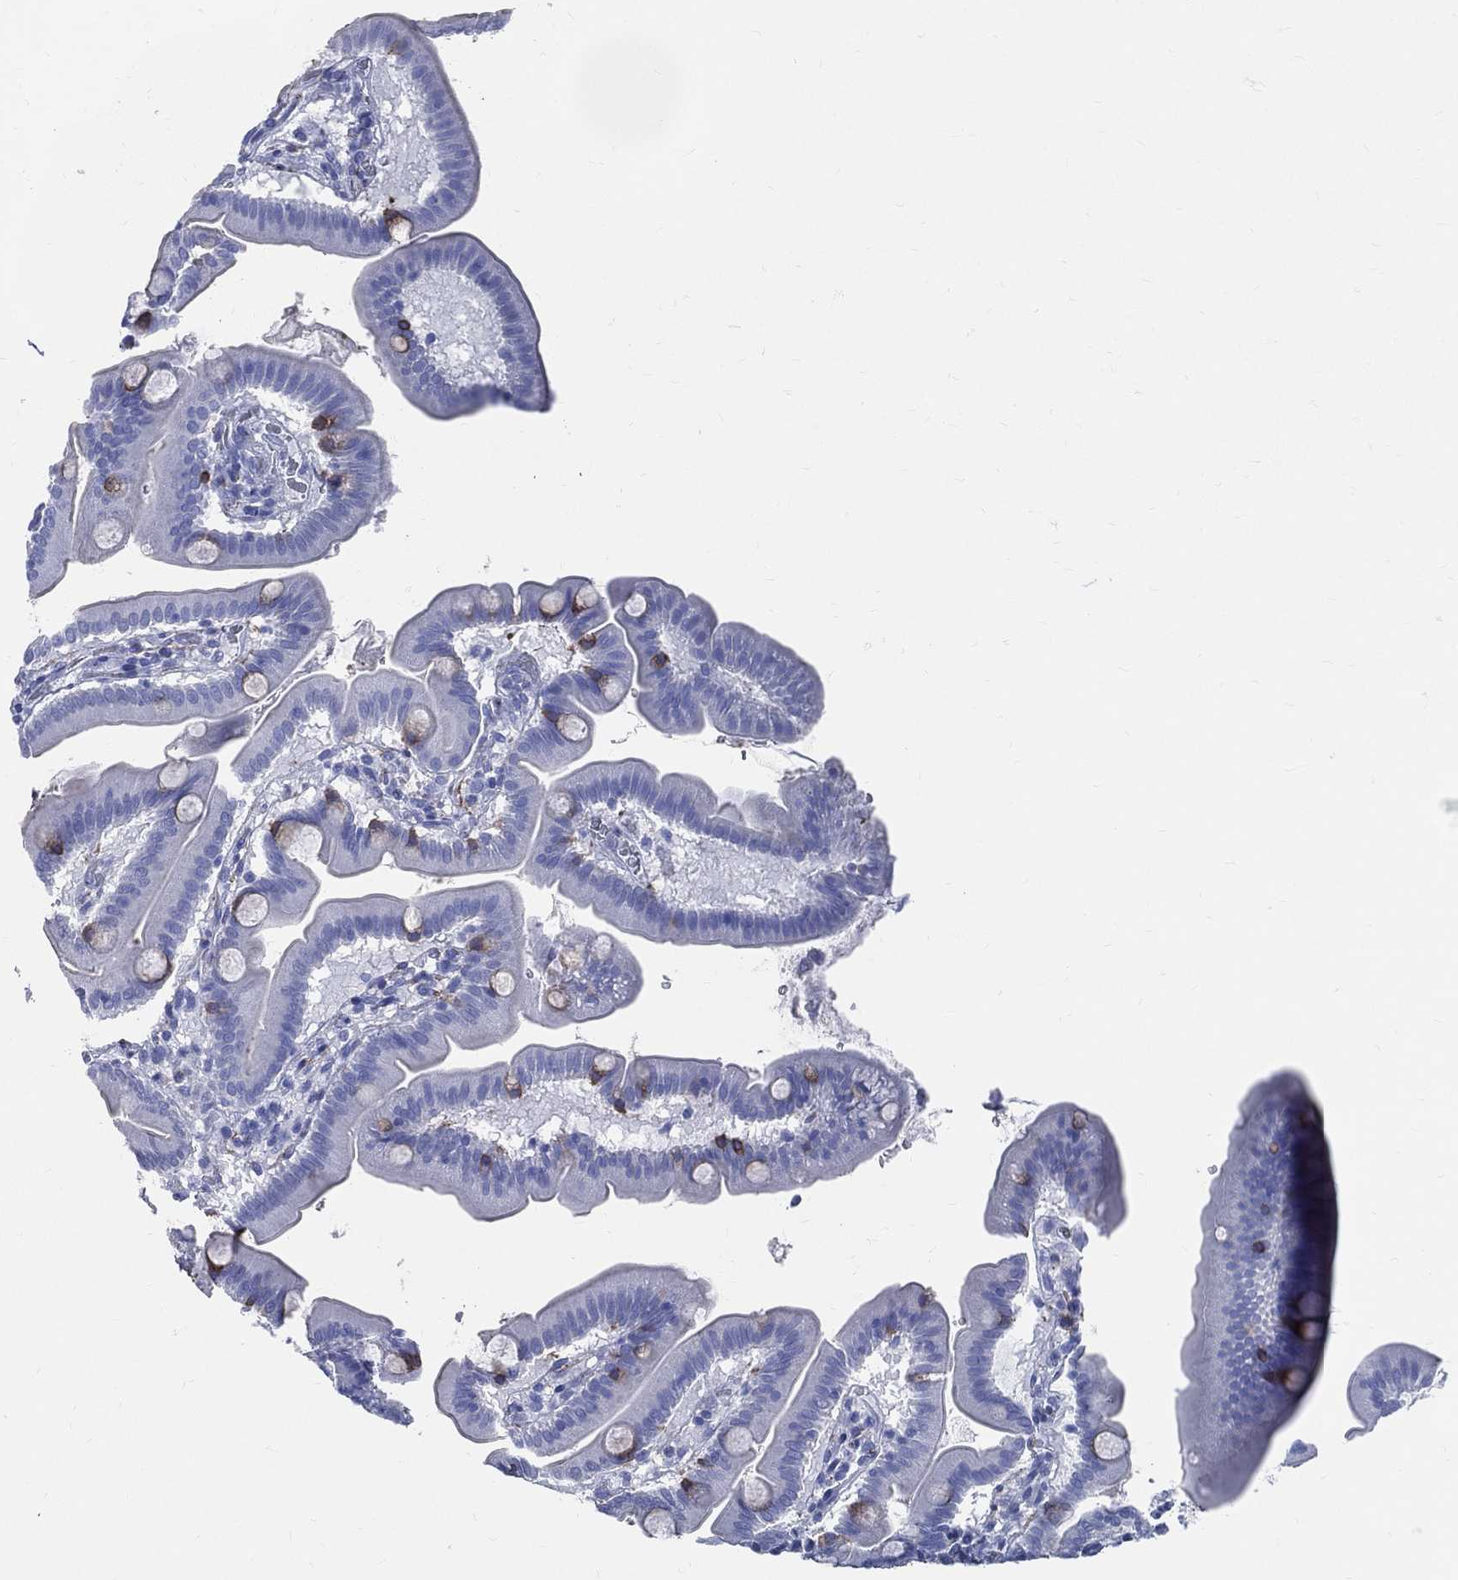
{"staining": {"intensity": "moderate", "quantity": "<25%", "location": "cytoplasmic/membranous"}, "tissue": "duodenum", "cell_type": "Glandular cells", "image_type": "normal", "snomed": [{"axis": "morphology", "description": "Normal tissue, NOS"}, {"axis": "topography", "description": "Duodenum"}], "caption": "There is low levels of moderate cytoplasmic/membranous staining in glandular cells of benign duodenum, as demonstrated by immunohistochemical staining (brown color).", "gene": "SYP", "patient": {"sex": "male", "age": 59}}